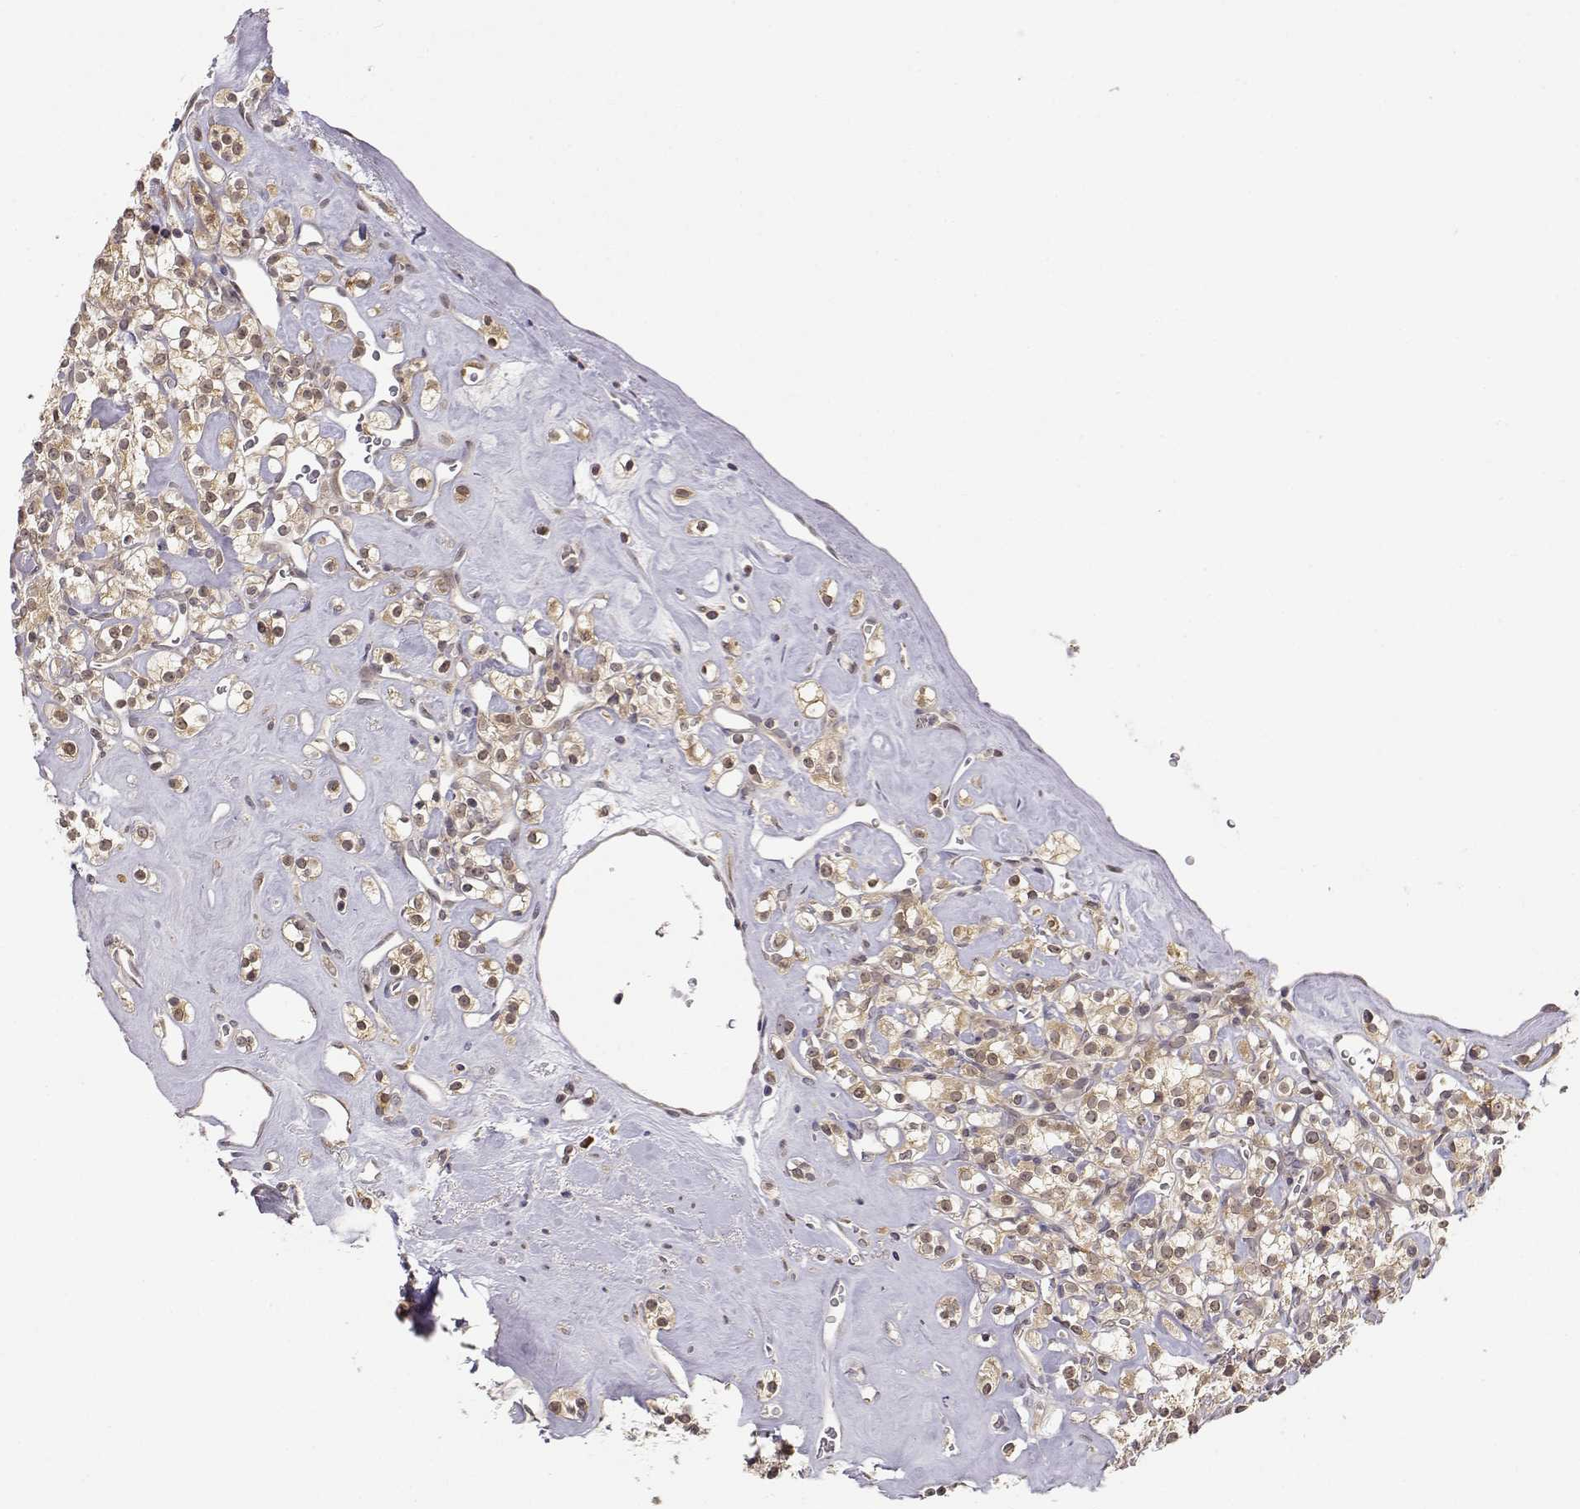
{"staining": {"intensity": "weak", "quantity": ">75%", "location": "cytoplasmic/membranous"}, "tissue": "renal cancer", "cell_type": "Tumor cells", "image_type": "cancer", "snomed": [{"axis": "morphology", "description": "Adenocarcinoma, NOS"}, {"axis": "topography", "description": "Kidney"}], "caption": "The micrograph exhibits a brown stain indicating the presence of a protein in the cytoplasmic/membranous of tumor cells in renal cancer.", "gene": "ERGIC2", "patient": {"sex": "male", "age": 77}}